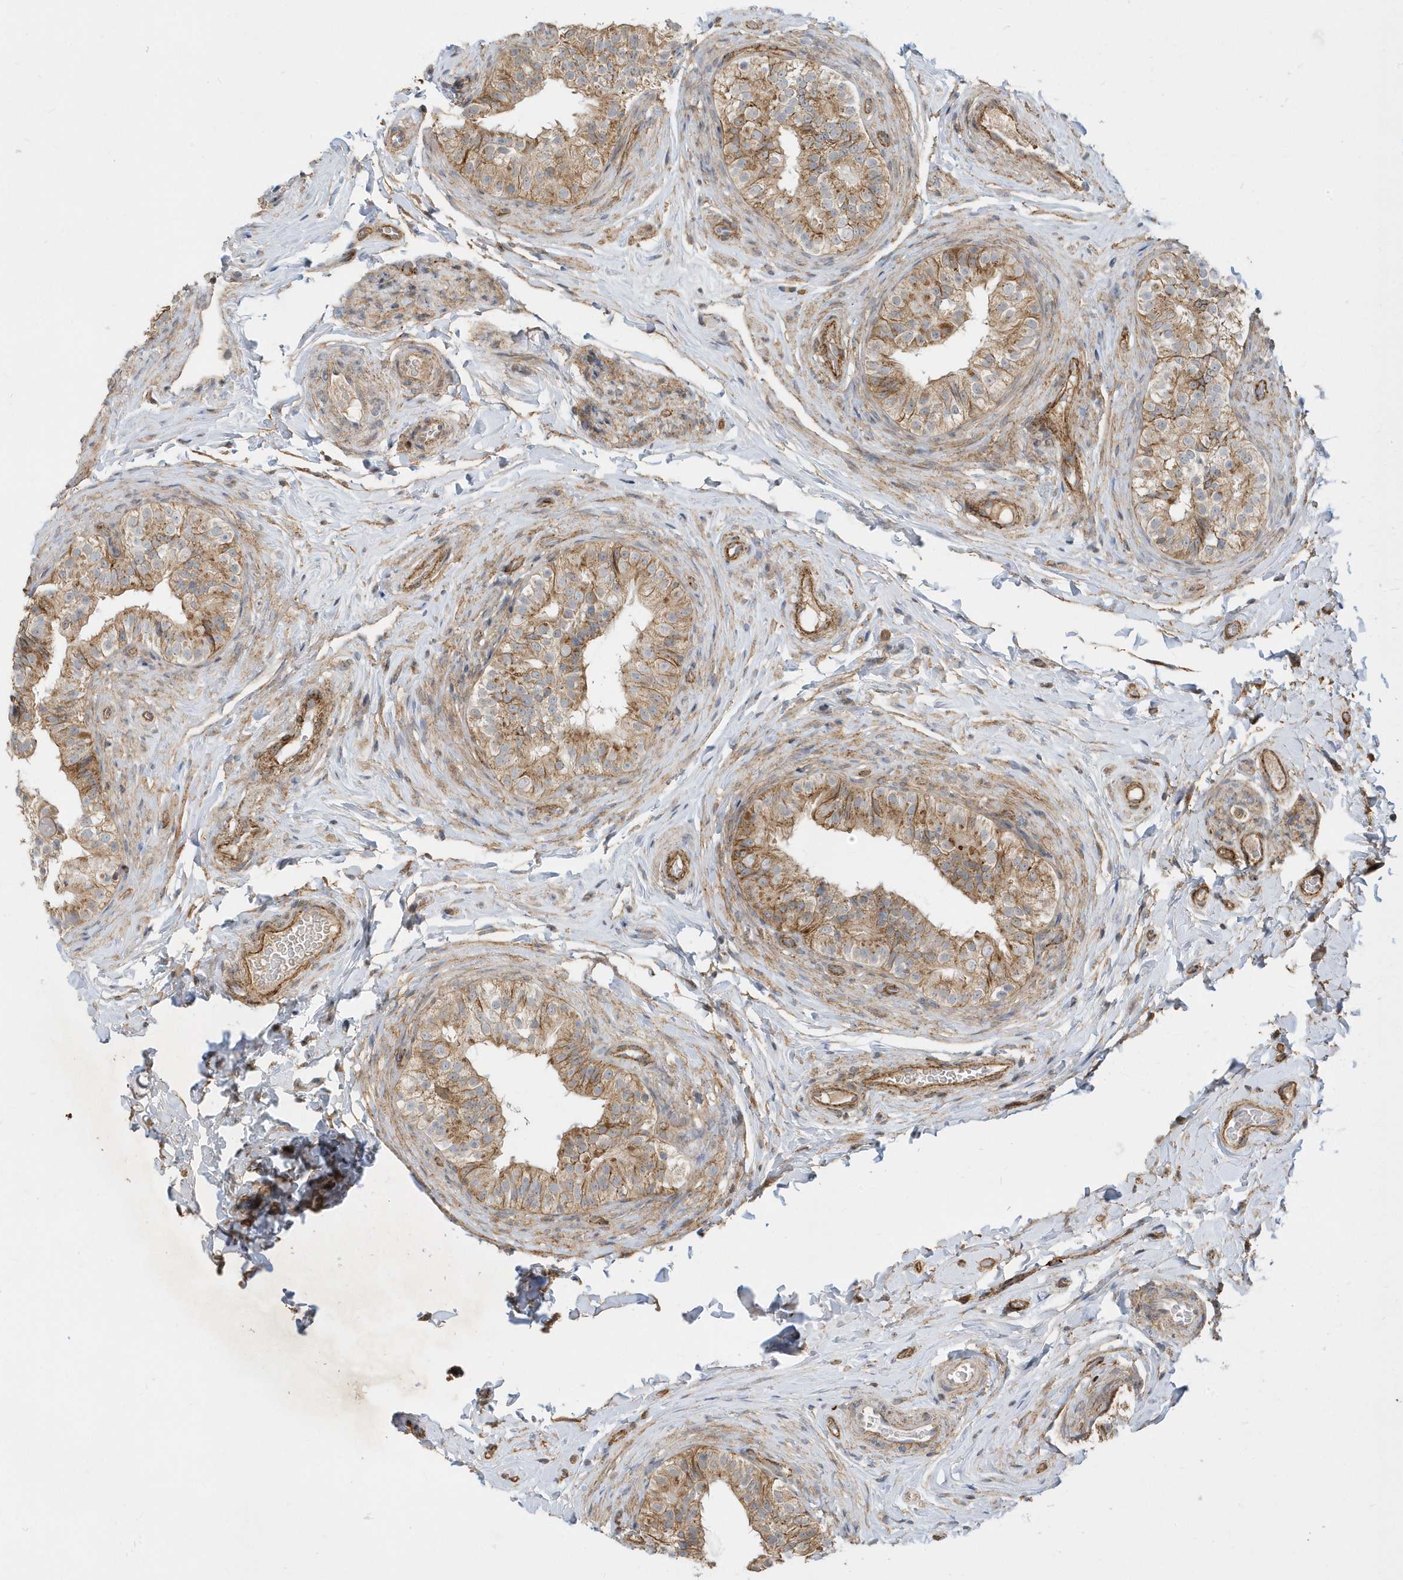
{"staining": {"intensity": "moderate", "quantity": ">75%", "location": "cytoplasmic/membranous"}, "tissue": "epididymis", "cell_type": "Glandular cells", "image_type": "normal", "snomed": [{"axis": "morphology", "description": "Normal tissue, NOS"}, {"axis": "topography", "description": "Epididymis"}], "caption": "The immunohistochemical stain labels moderate cytoplasmic/membranous staining in glandular cells of normal epididymis.", "gene": "HRH4", "patient": {"sex": "male", "age": 49}}